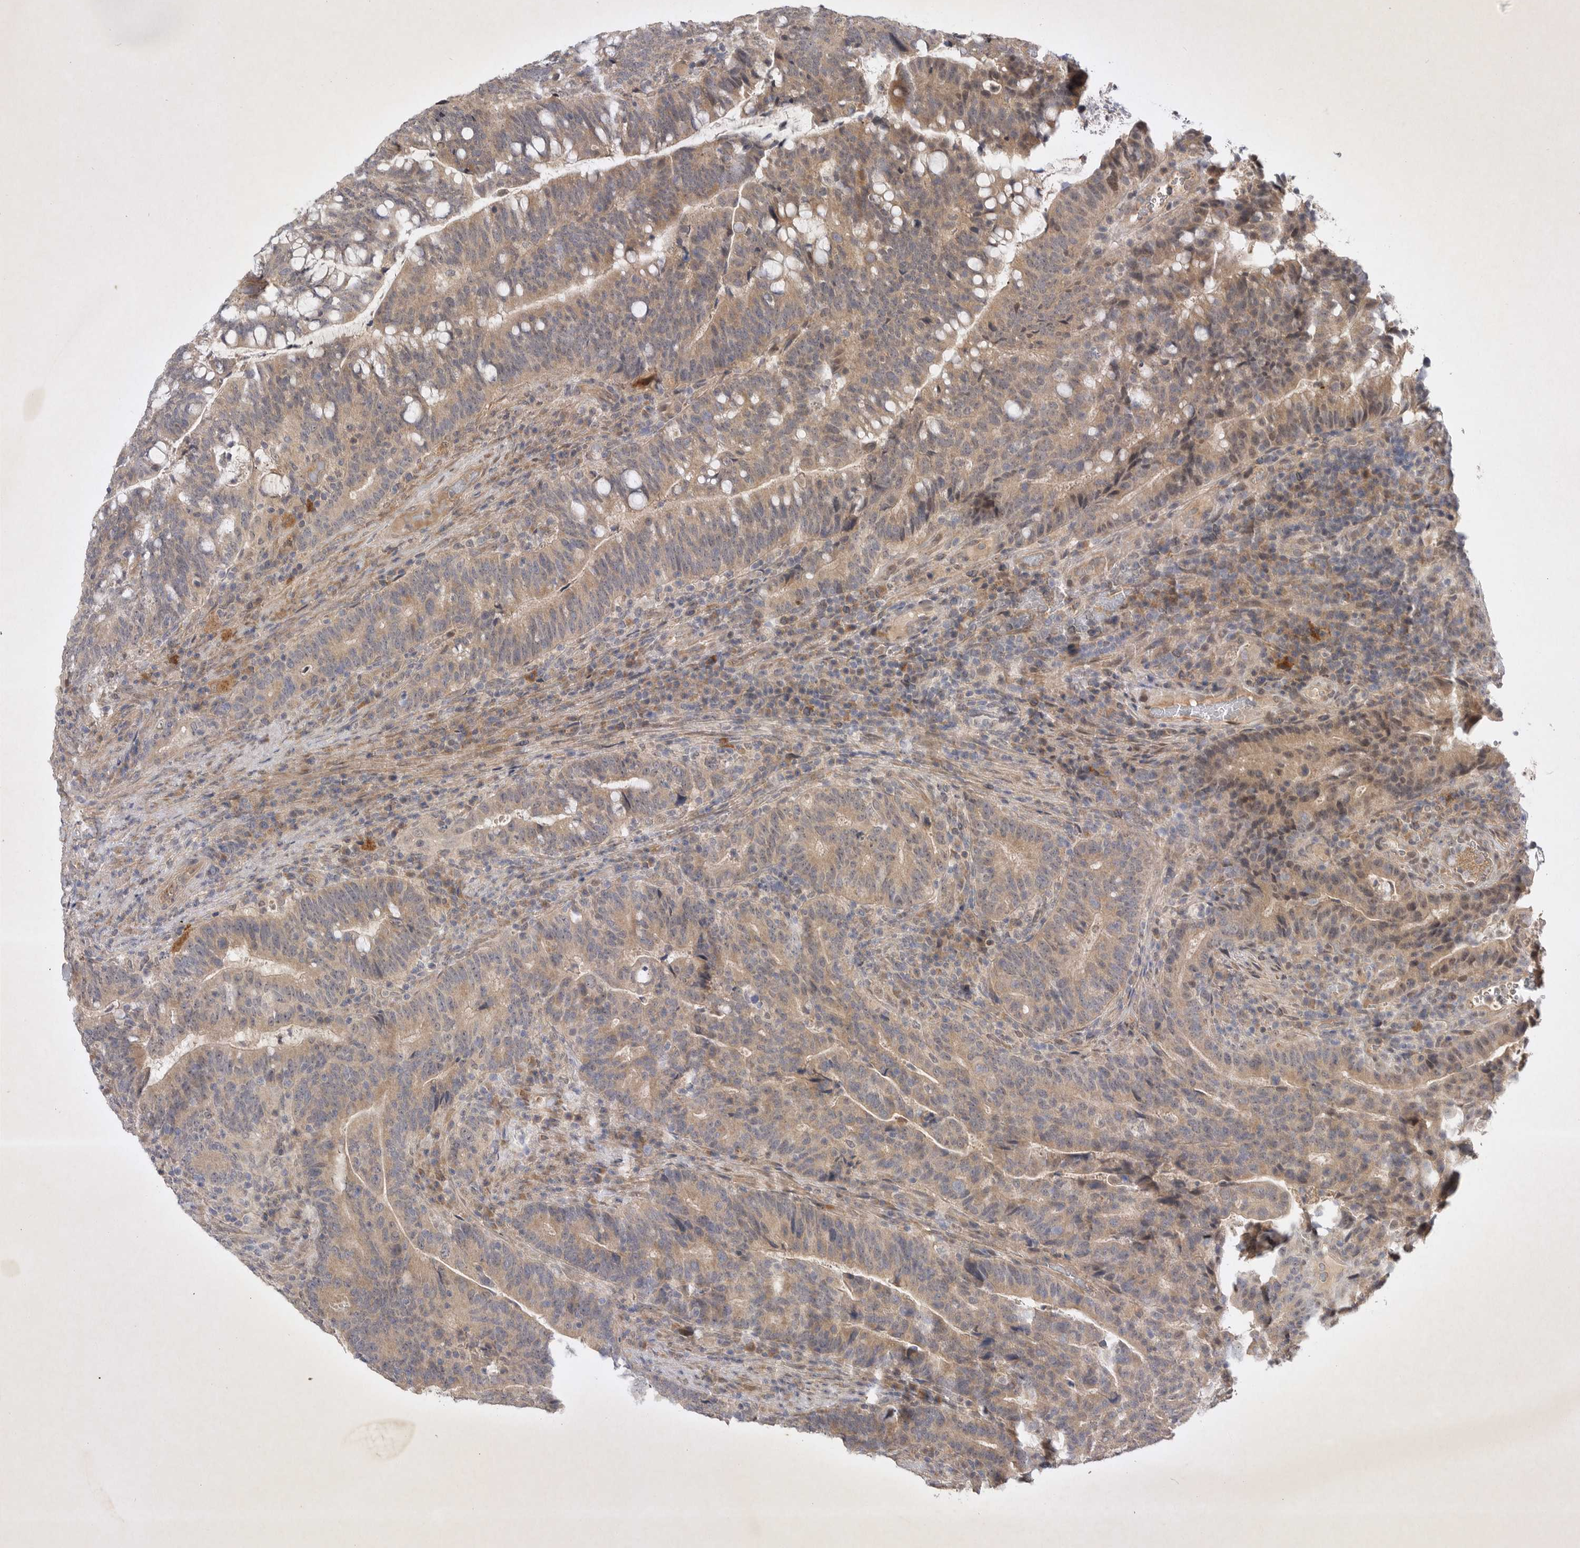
{"staining": {"intensity": "moderate", "quantity": ">75%", "location": "cytoplasmic/membranous"}, "tissue": "colorectal cancer", "cell_type": "Tumor cells", "image_type": "cancer", "snomed": [{"axis": "morphology", "description": "Adenocarcinoma, NOS"}, {"axis": "topography", "description": "Colon"}], "caption": "There is medium levels of moderate cytoplasmic/membranous staining in tumor cells of adenocarcinoma (colorectal), as demonstrated by immunohistochemical staining (brown color).", "gene": "PTPDC1", "patient": {"sex": "female", "age": 66}}